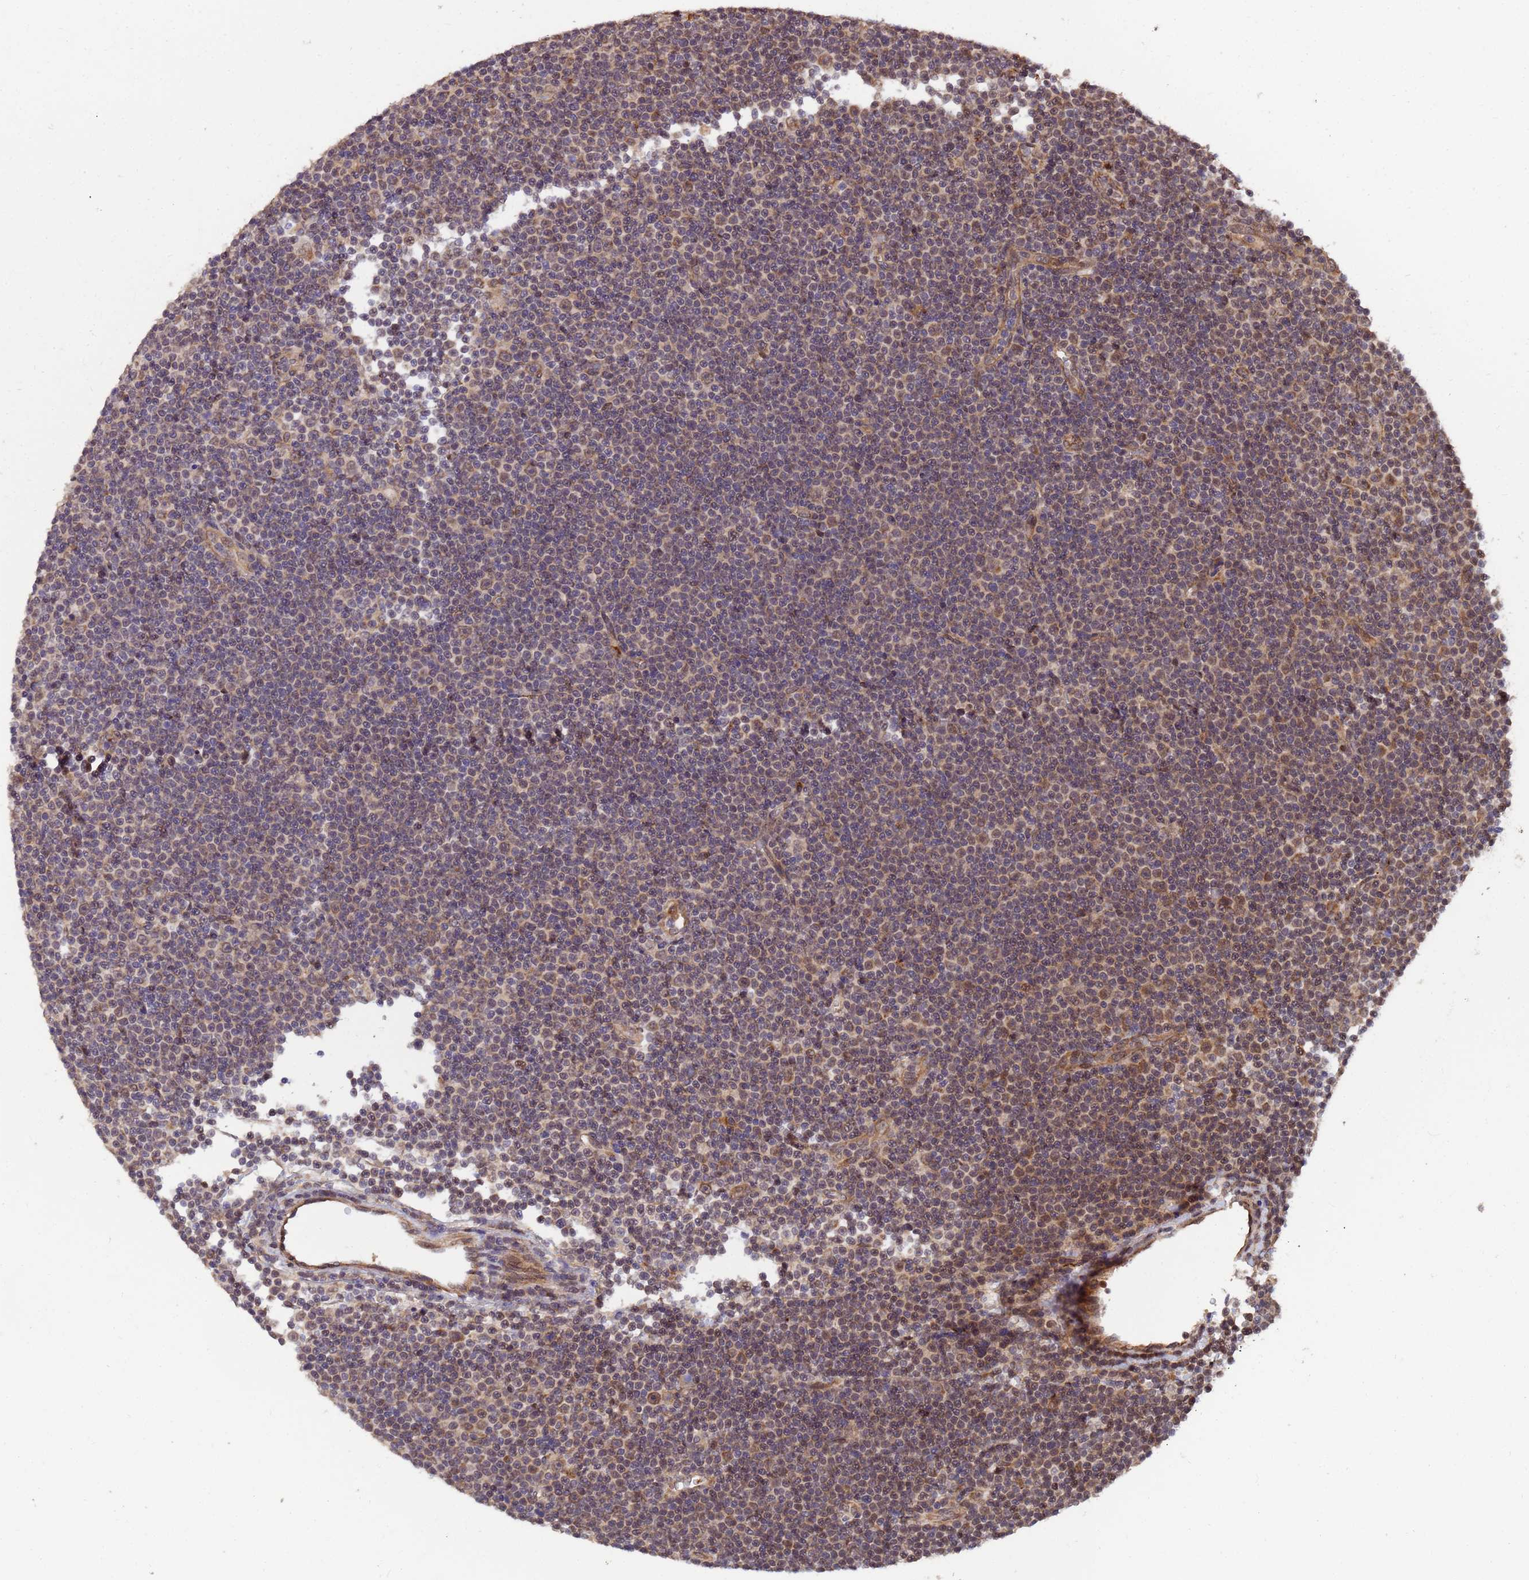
{"staining": {"intensity": "moderate", "quantity": "25%-75%", "location": "nuclear"}, "tissue": "lymphoma", "cell_type": "Tumor cells", "image_type": "cancer", "snomed": [{"axis": "morphology", "description": "Malignant lymphoma, non-Hodgkin's type, Low grade"}, {"axis": "topography", "description": "Lymph node"}], "caption": "IHC (DAB) staining of human lymphoma exhibits moderate nuclear protein expression in approximately 25%-75% of tumor cells. The staining is performed using DAB (3,3'-diaminobenzidine) brown chromogen to label protein expression. The nuclei are counter-stained blue using hematoxylin.", "gene": "ZNF619", "patient": {"sex": "female", "age": 67}}